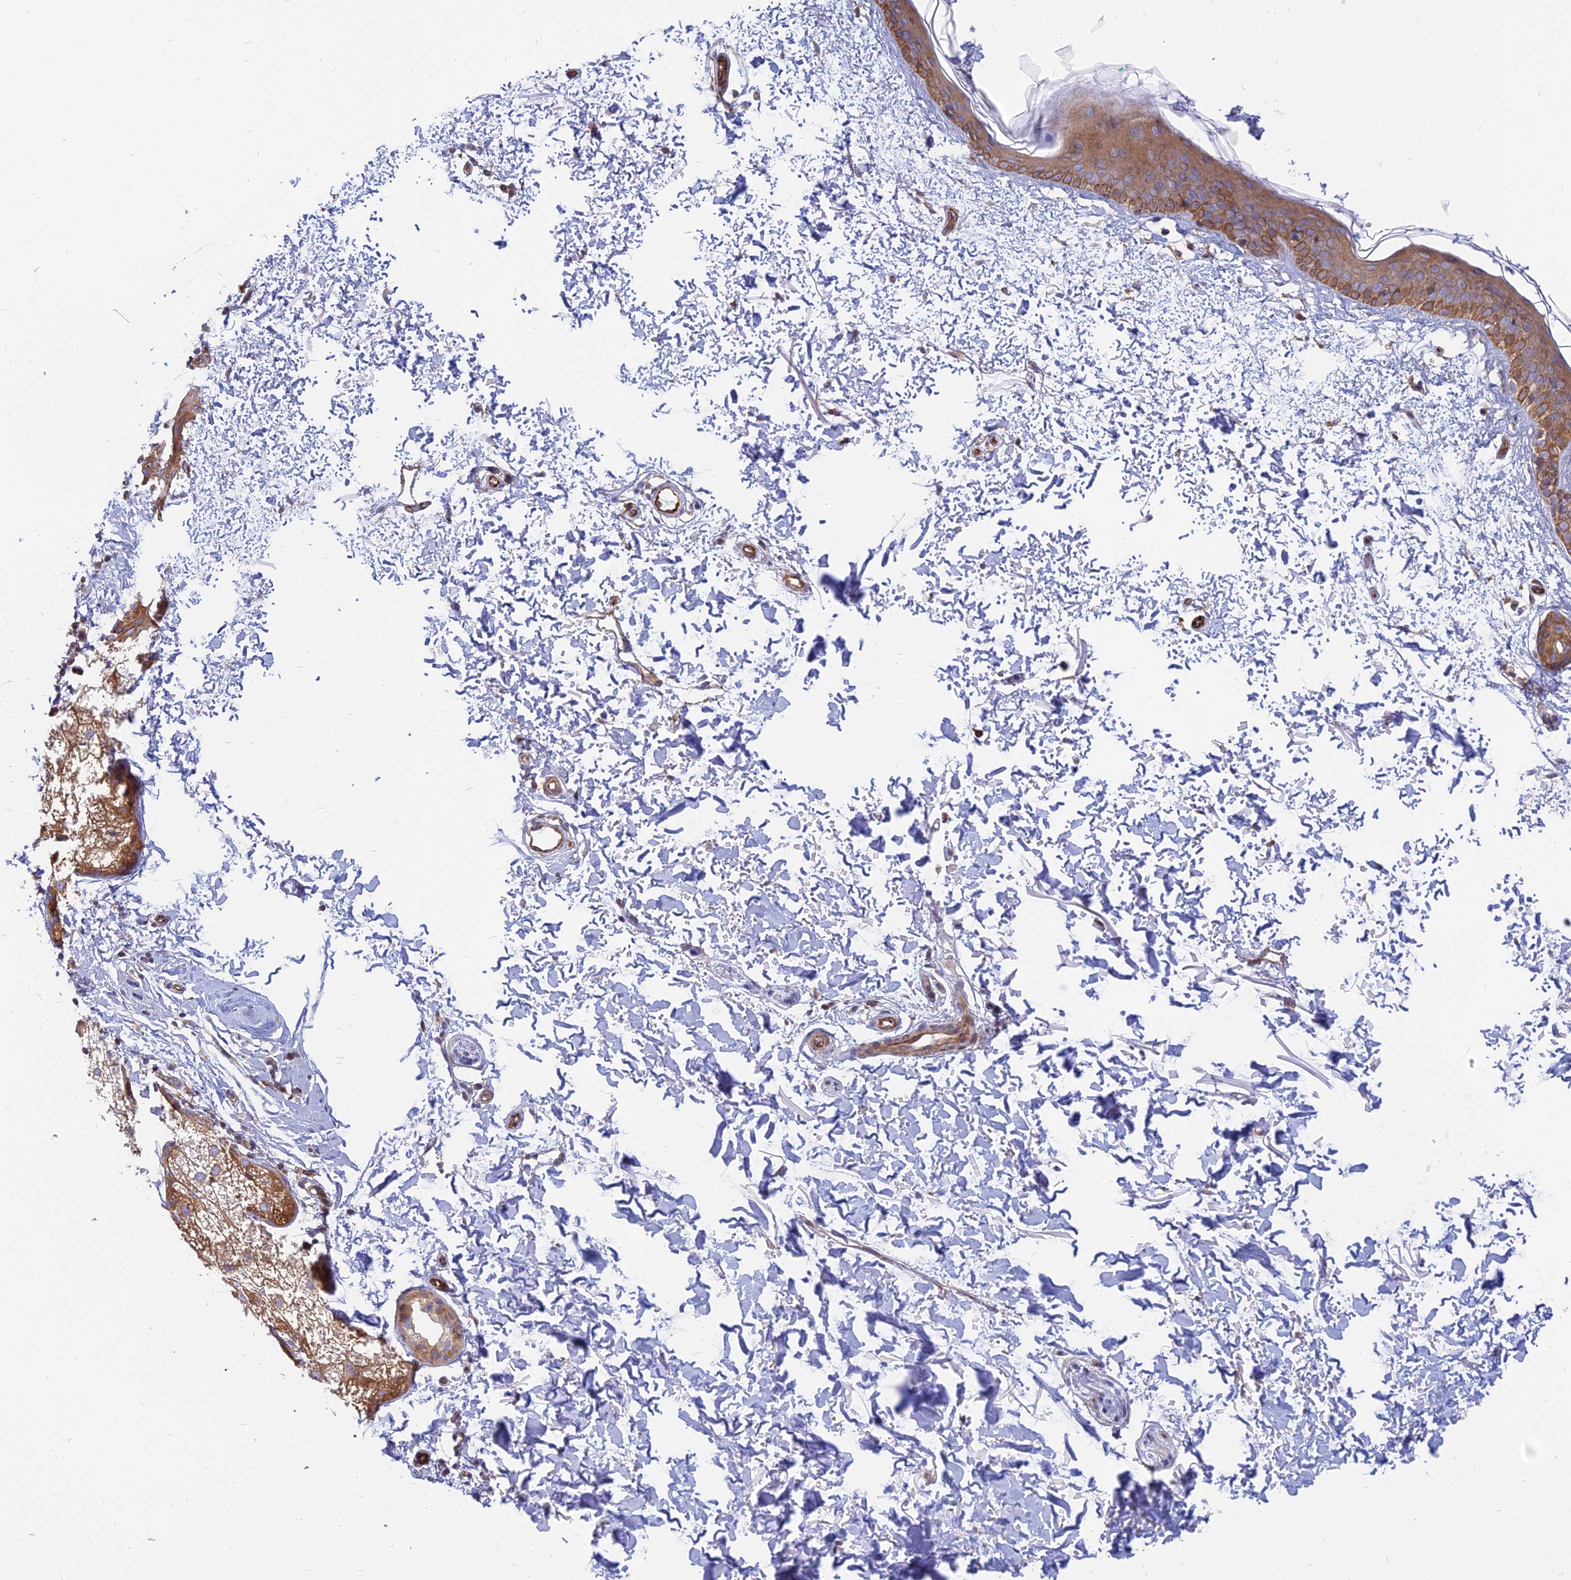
{"staining": {"intensity": "weak", "quantity": ">75%", "location": "cytoplasmic/membranous"}, "tissue": "skin", "cell_type": "Fibroblasts", "image_type": "normal", "snomed": [{"axis": "morphology", "description": "Normal tissue, NOS"}, {"axis": "topography", "description": "Skin"}], "caption": "Protein staining demonstrates weak cytoplasmic/membranous staining in about >75% of fibroblasts in unremarkable skin.", "gene": "PHKA2", "patient": {"sex": "male", "age": 66}}